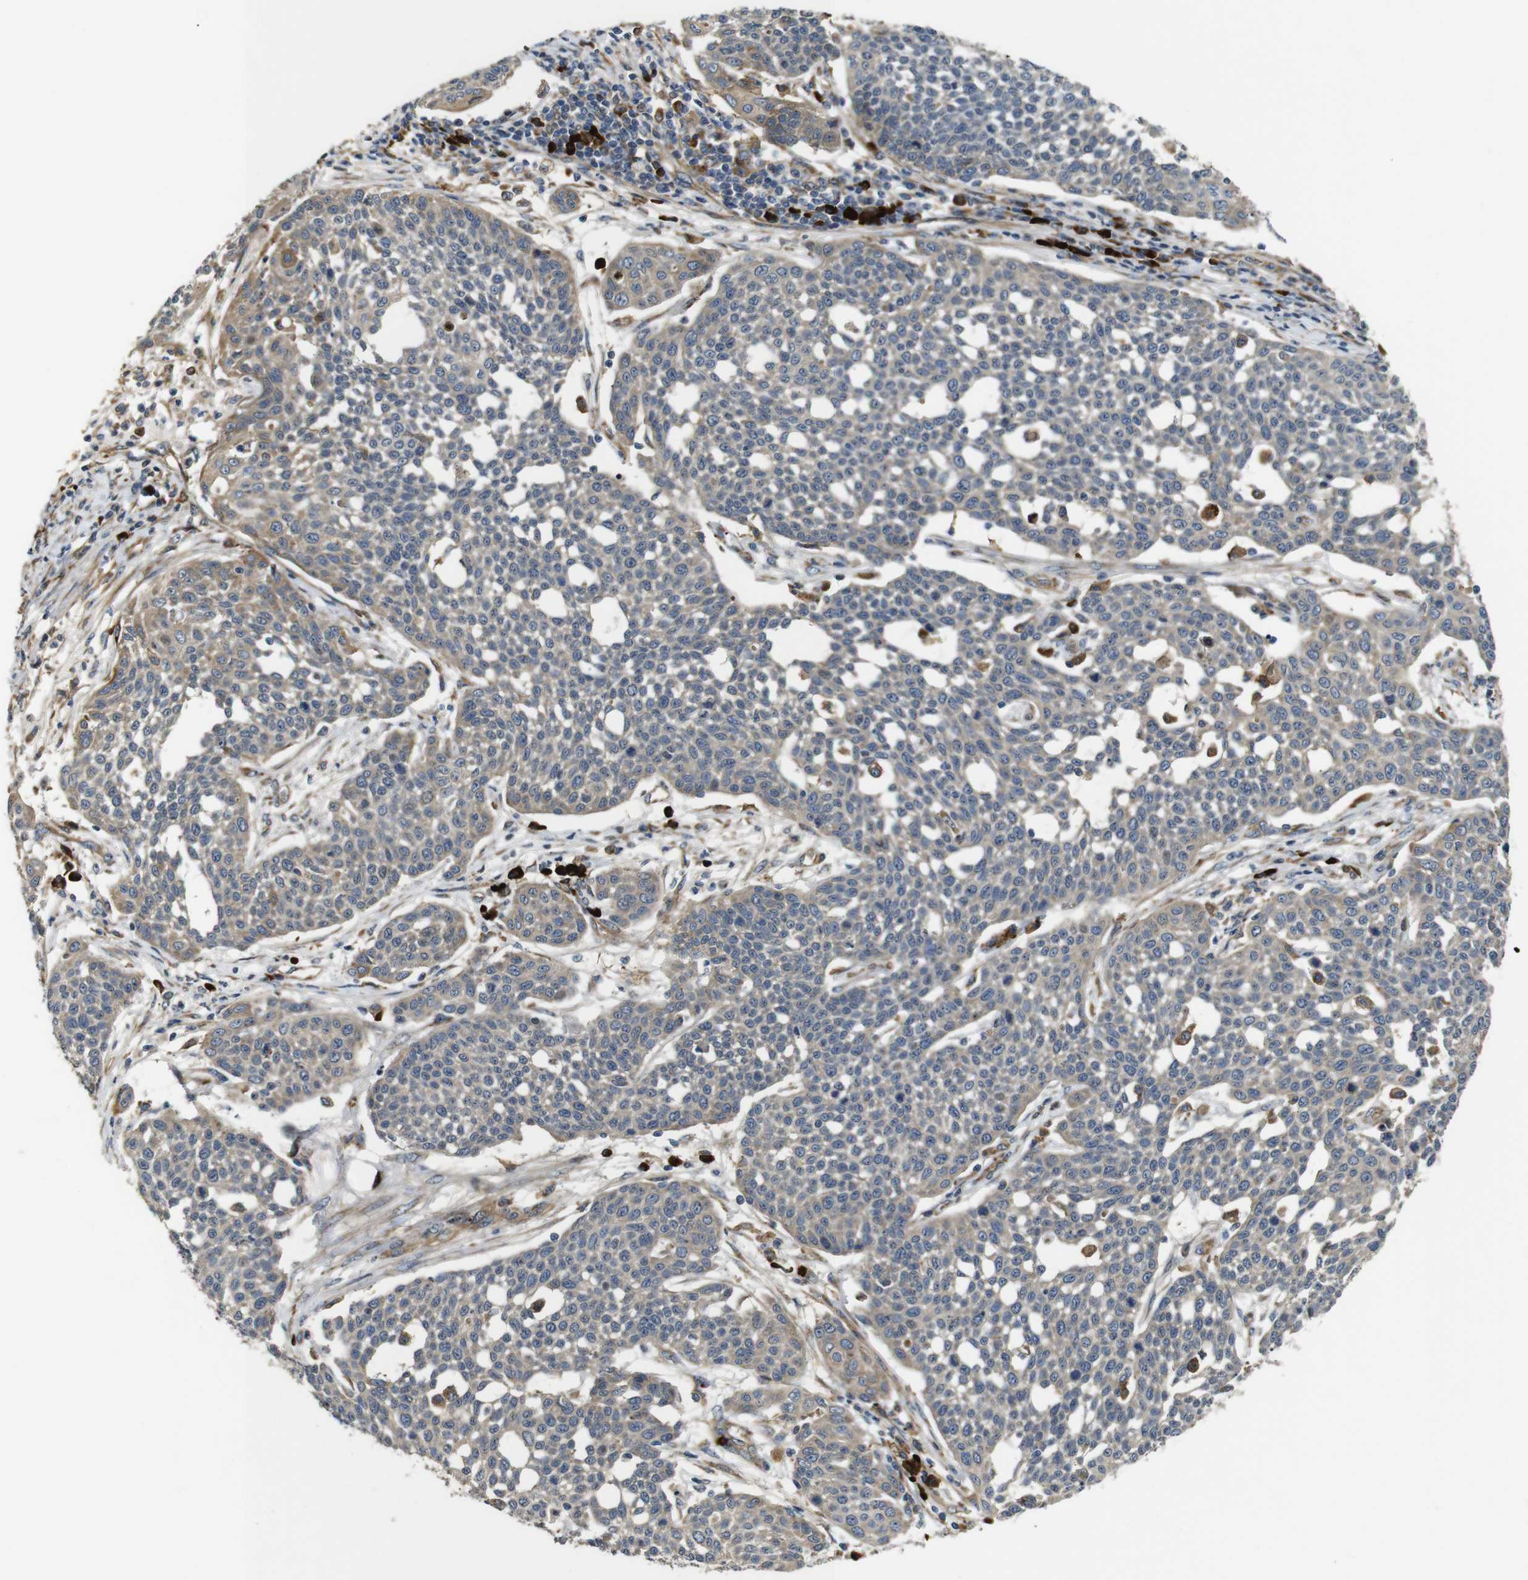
{"staining": {"intensity": "weak", "quantity": ">75%", "location": "cytoplasmic/membranous"}, "tissue": "cervical cancer", "cell_type": "Tumor cells", "image_type": "cancer", "snomed": [{"axis": "morphology", "description": "Squamous cell carcinoma, NOS"}, {"axis": "topography", "description": "Cervix"}], "caption": "A brown stain highlights weak cytoplasmic/membranous positivity of a protein in human cervical squamous cell carcinoma tumor cells.", "gene": "UBE2G2", "patient": {"sex": "female", "age": 34}}